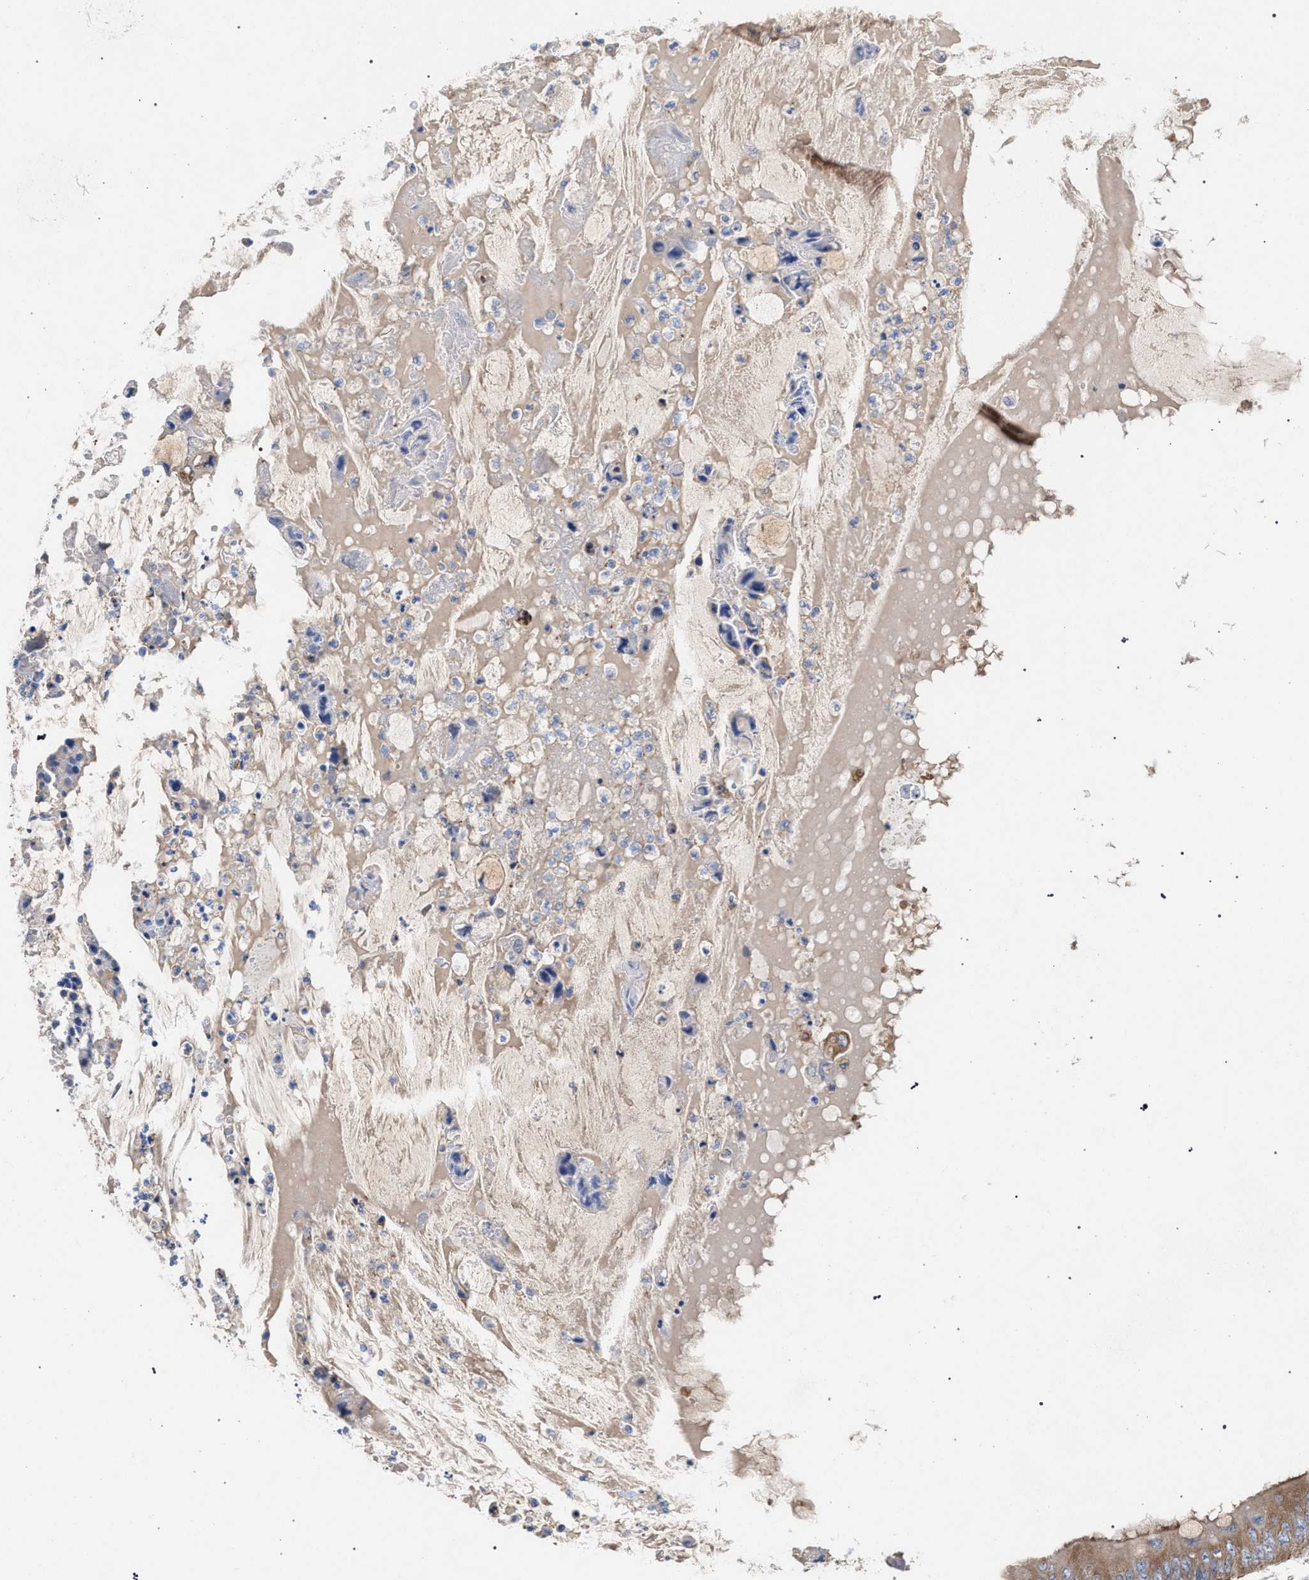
{"staining": {"intensity": "moderate", "quantity": ">75%", "location": "cytoplasmic/membranous"}, "tissue": "colorectal cancer", "cell_type": "Tumor cells", "image_type": "cancer", "snomed": [{"axis": "morphology", "description": "Normal tissue, NOS"}, {"axis": "morphology", "description": "Adenocarcinoma, NOS"}, {"axis": "topography", "description": "Rectum"}, {"axis": "topography", "description": "Peripheral nerve tissue"}], "caption": "About >75% of tumor cells in adenocarcinoma (colorectal) display moderate cytoplasmic/membranous protein positivity as visualized by brown immunohistochemical staining.", "gene": "CDR2L", "patient": {"sex": "female", "age": 77}}